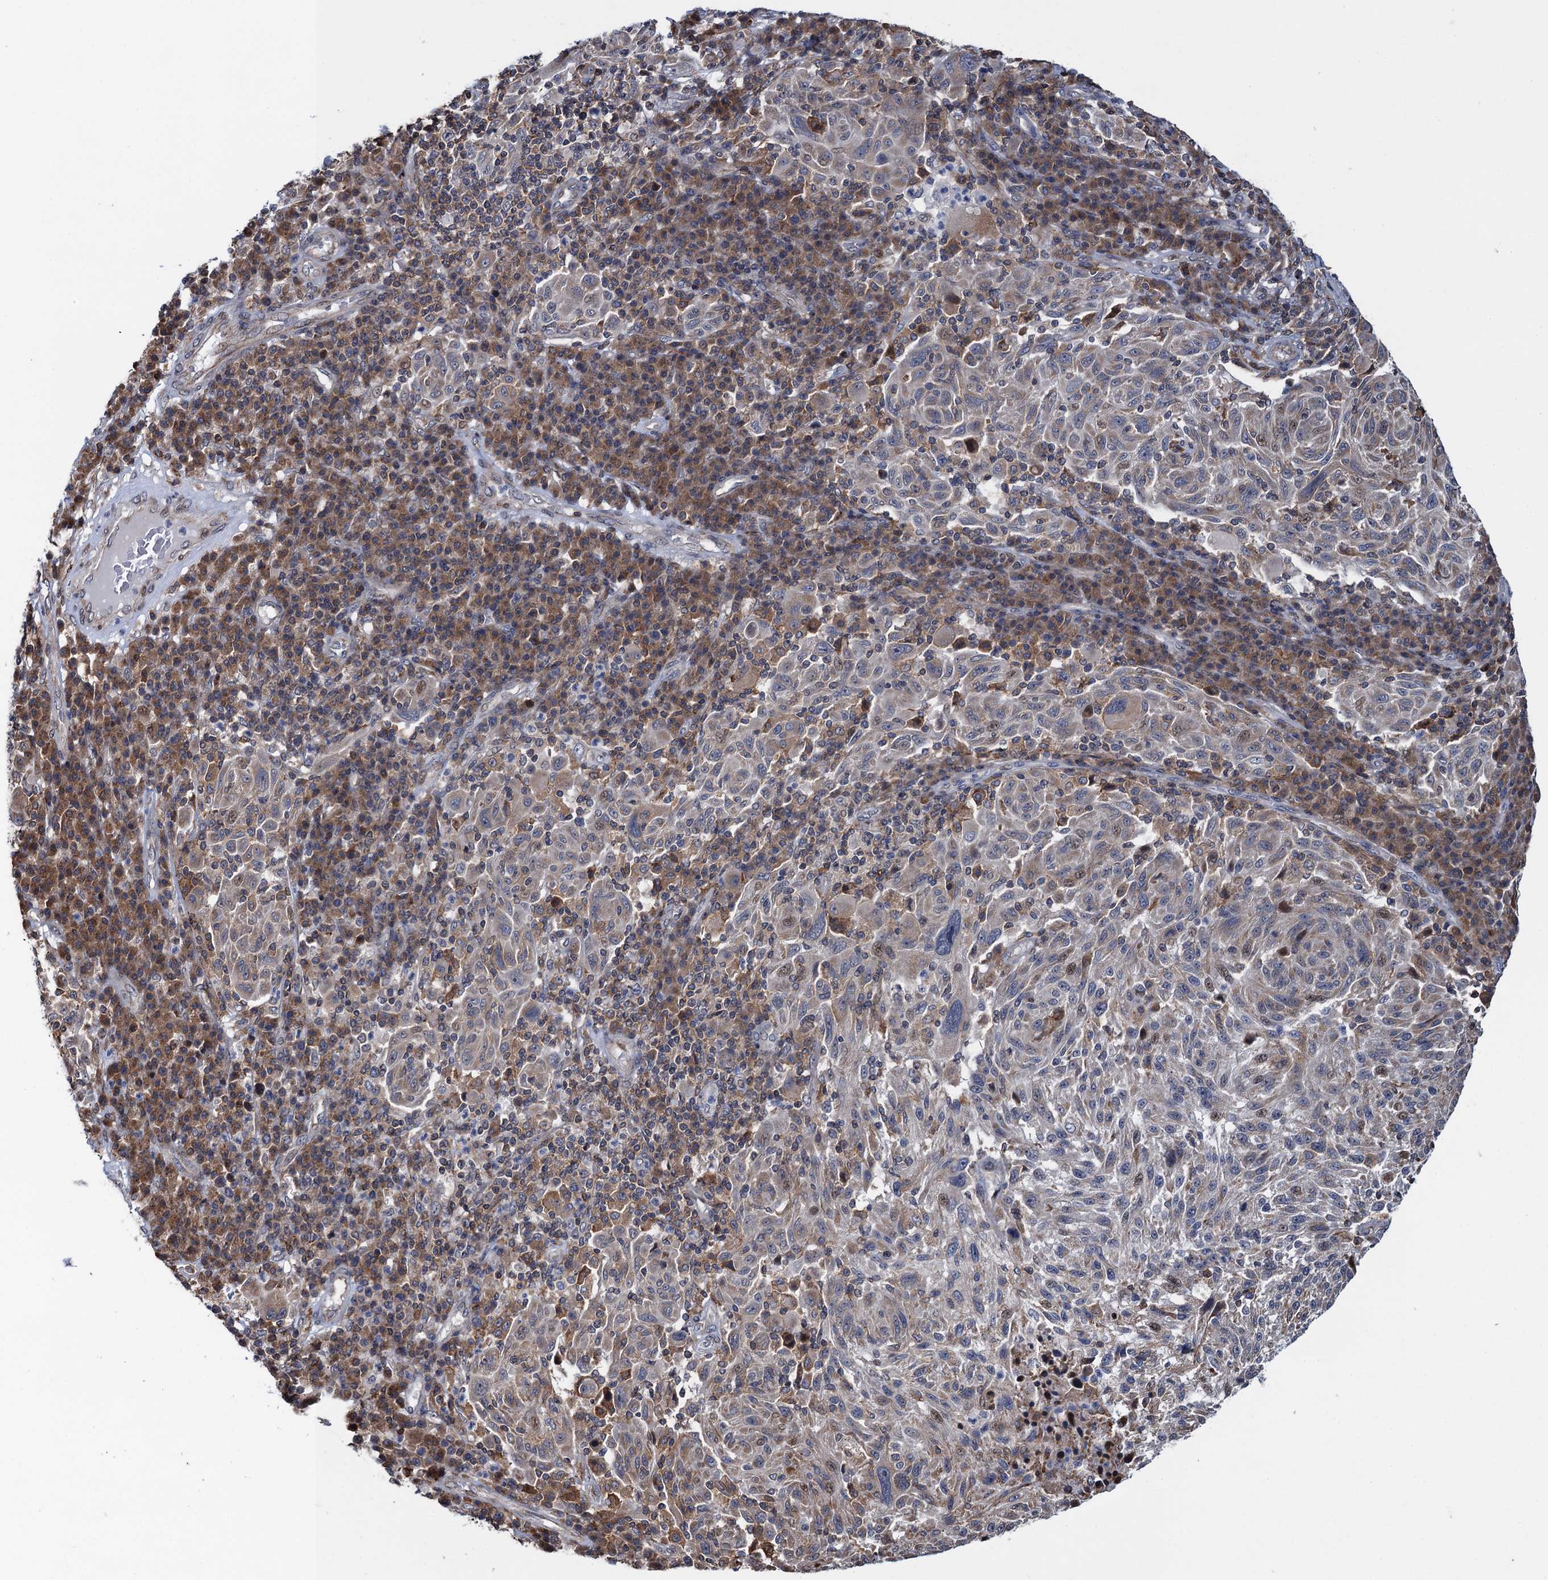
{"staining": {"intensity": "weak", "quantity": "<25%", "location": "cytoplasmic/membranous"}, "tissue": "melanoma", "cell_type": "Tumor cells", "image_type": "cancer", "snomed": [{"axis": "morphology", "description": "Malignant melanoma, NOS"}, {"axis": "topography", "description": "Skin"}], "caption": "DAB immunohistochemical staining of melanoma displays no significant expression in tumor cells.", "gene": "CCDC102A", "patient": {"sex": "male", "age": 53}}